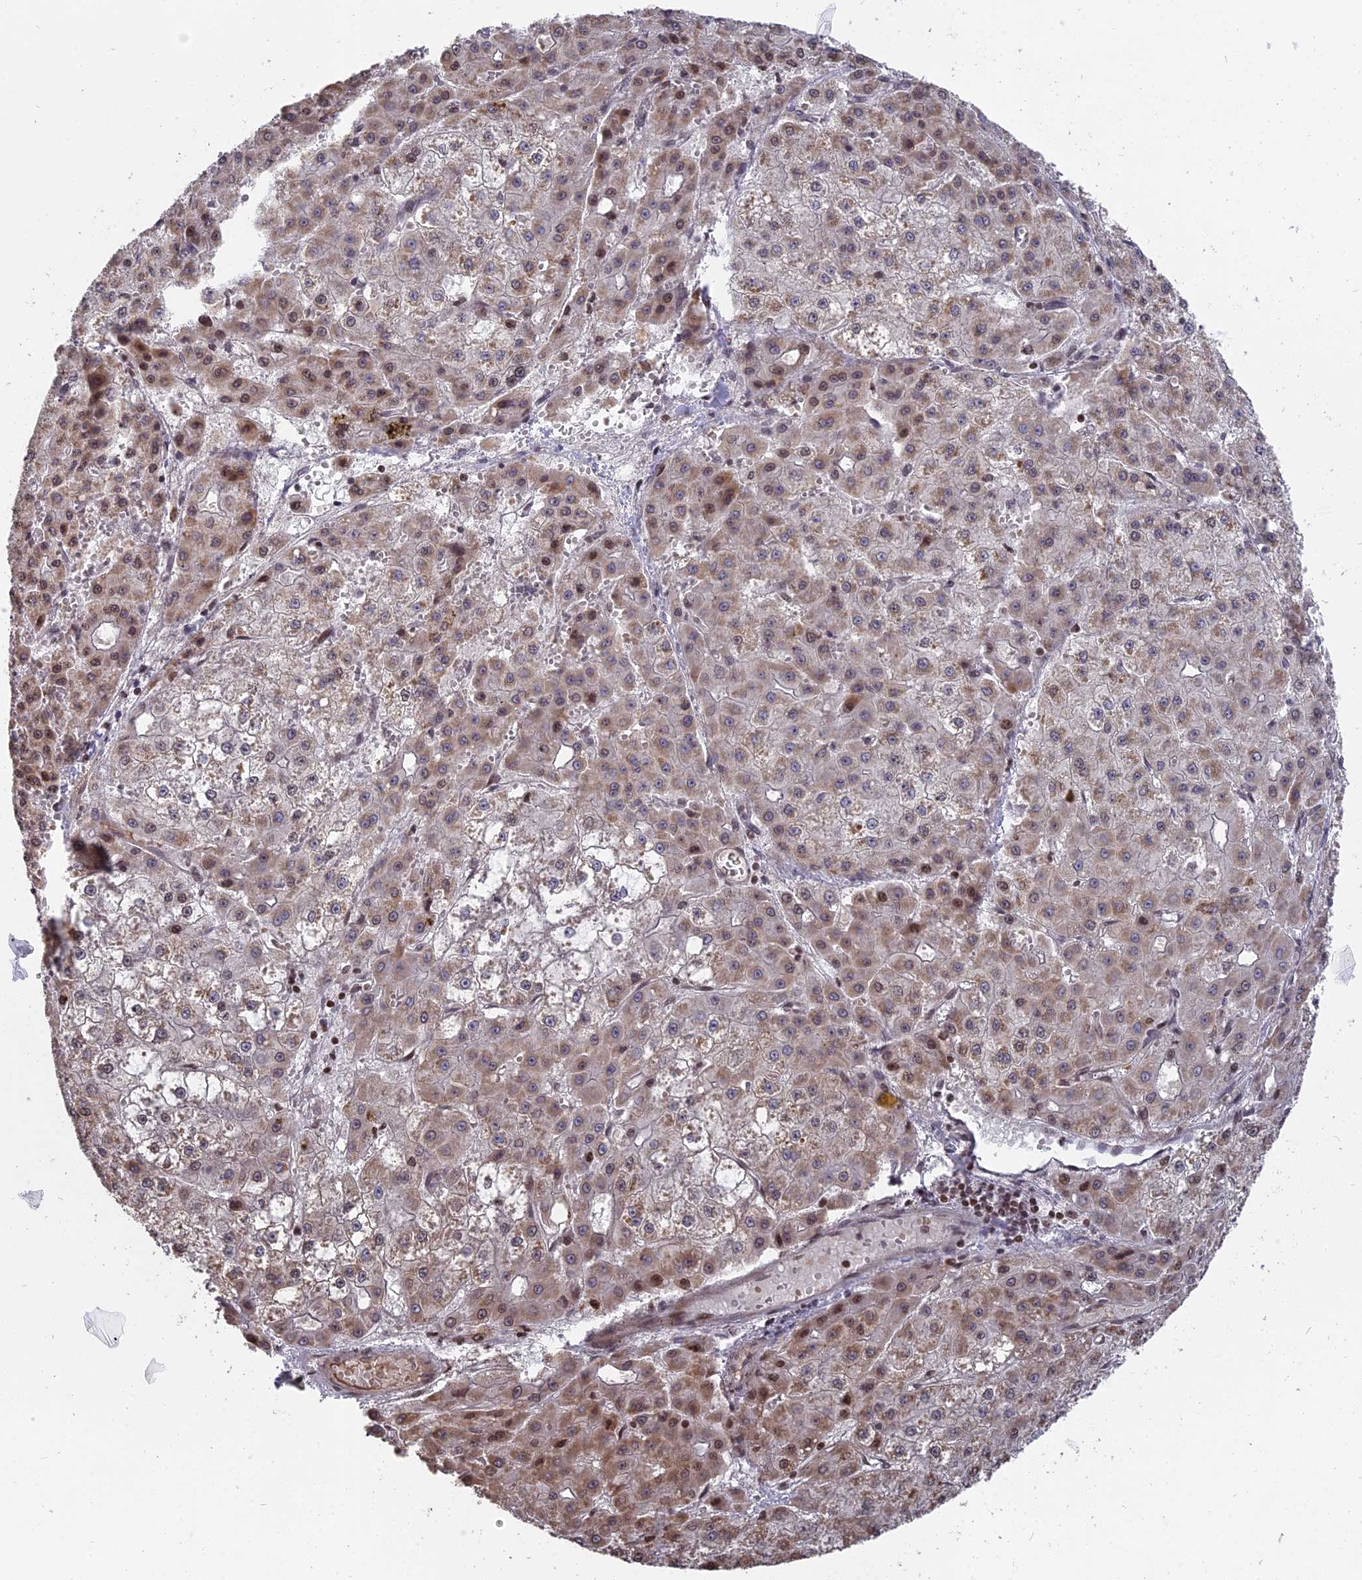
{"staining": {"intensity": "weak", "quantity": "25%-75%", "location": "cytoplasmic/membranous,nuclear"}, "tissue": "liver cancer", "cell_type": "Tumor cells", "image_type": "cancer", "snomed": [{"axis": "morphology", "description": "Carcinoma, Hepatocellular, NOS"}, {"axis": "topography", "description": "Liver"}], "caption": "Protein expression analysis of human liver hepatocellular carcinoma reveals weak cytoplasmic/membranous and nuclear positivity in approximately 25%-75% of tumor cells. (DAB IHC with brightfield microscopy, high magnification).", "gene": "NR1H3", "patient": {"sex": "male", "age": 47}}